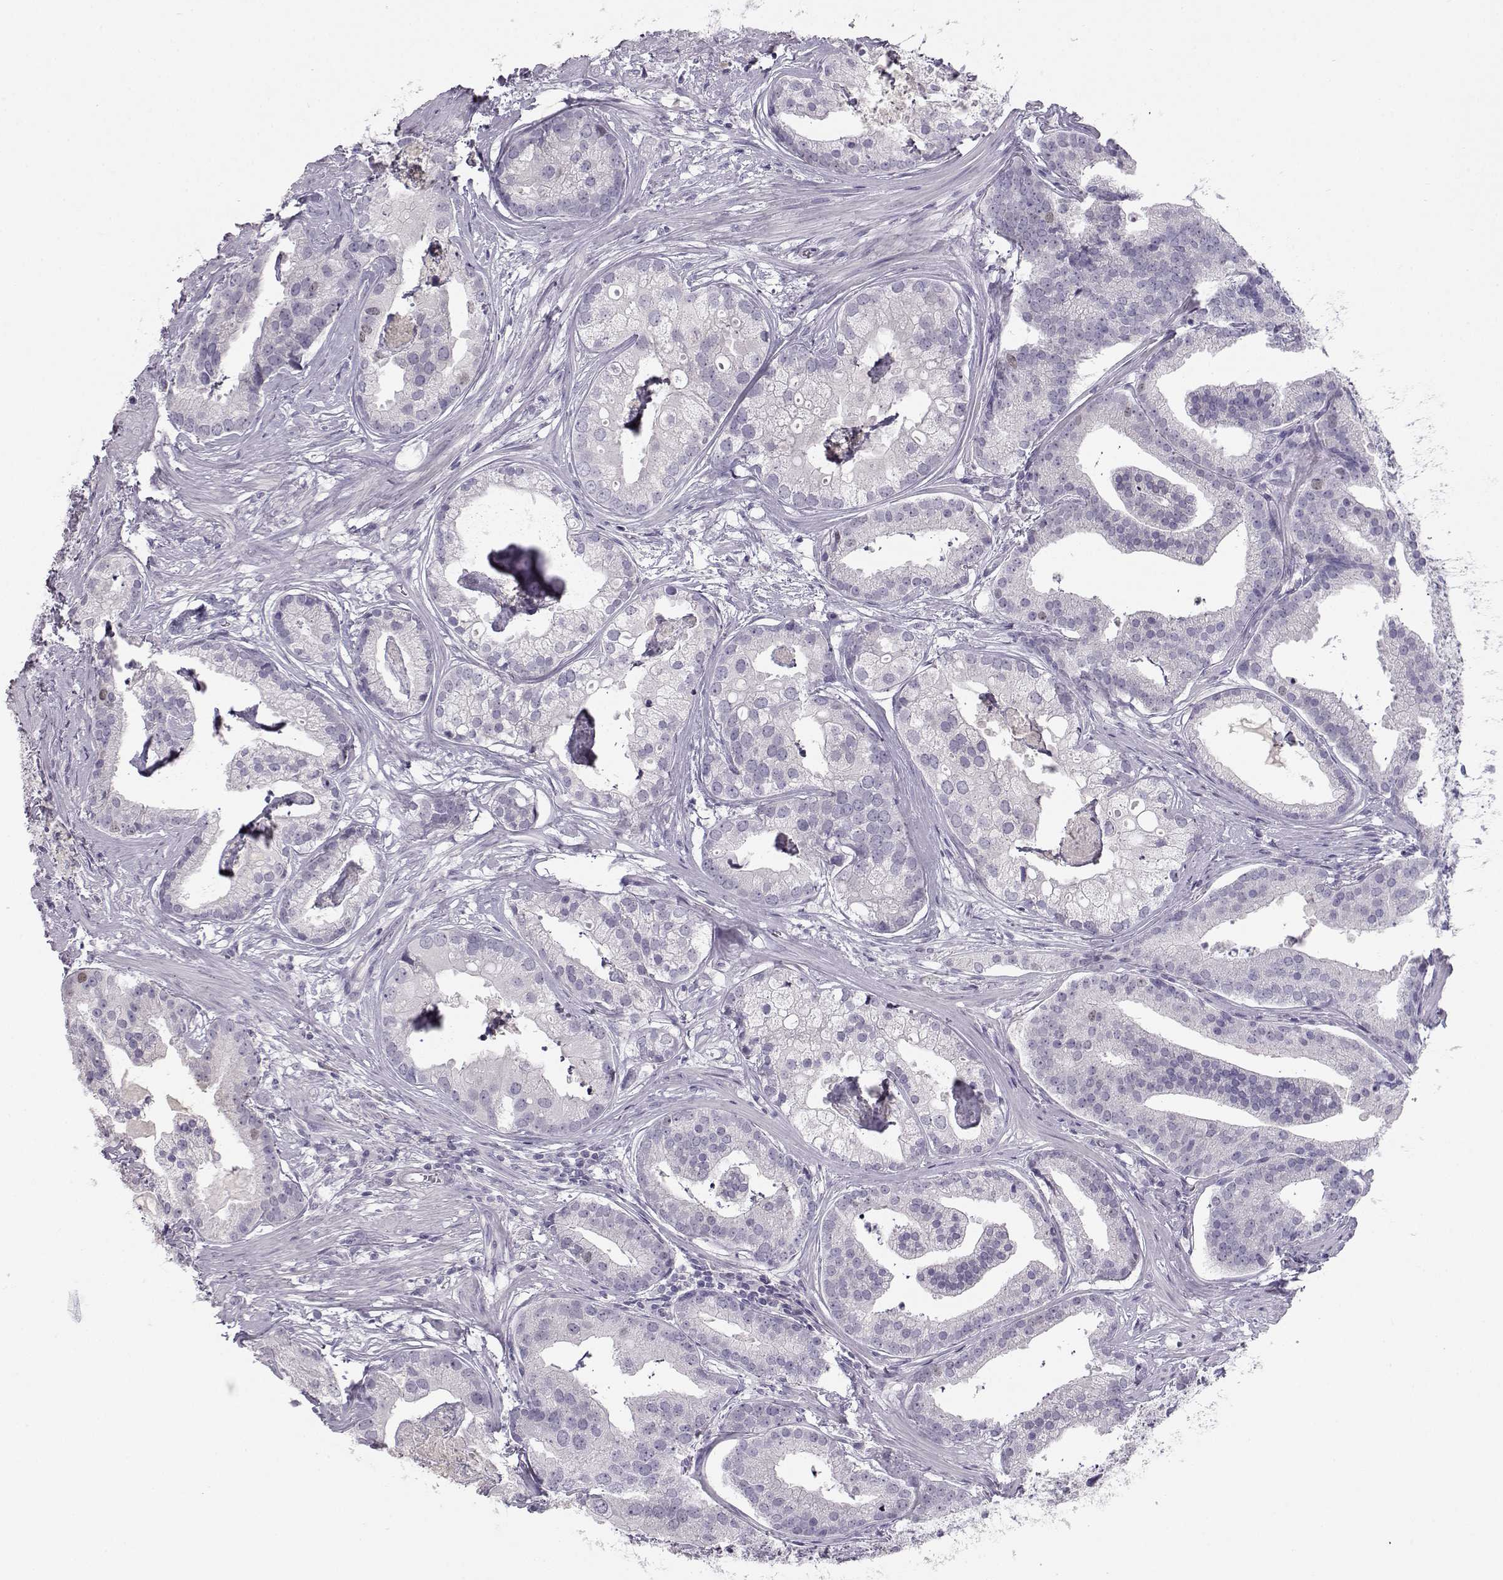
{"staining": {"intensity": "negative", "quantity": "none", "location": "none"}, "tissue": "prostate cancer", "cell_type": "Tumor cells", "image_type": "cancer", "snomed": [{"axis": "morphology", "description": "Adenocarcinoma, NOS"}, {"axis": "topography", "description": "Prostate and seminal vesicle, NOS"}, {"axis": "topography", "description": "Prostate"}], "caption": "DAB (3,3'-diaminobenzidine) immunohistochemical staining of prostate adenocarcinoma exhibits no significant staining in tumor cells.", "gene": "OPN5", "patient": {"sex": "male", "age": 44}}